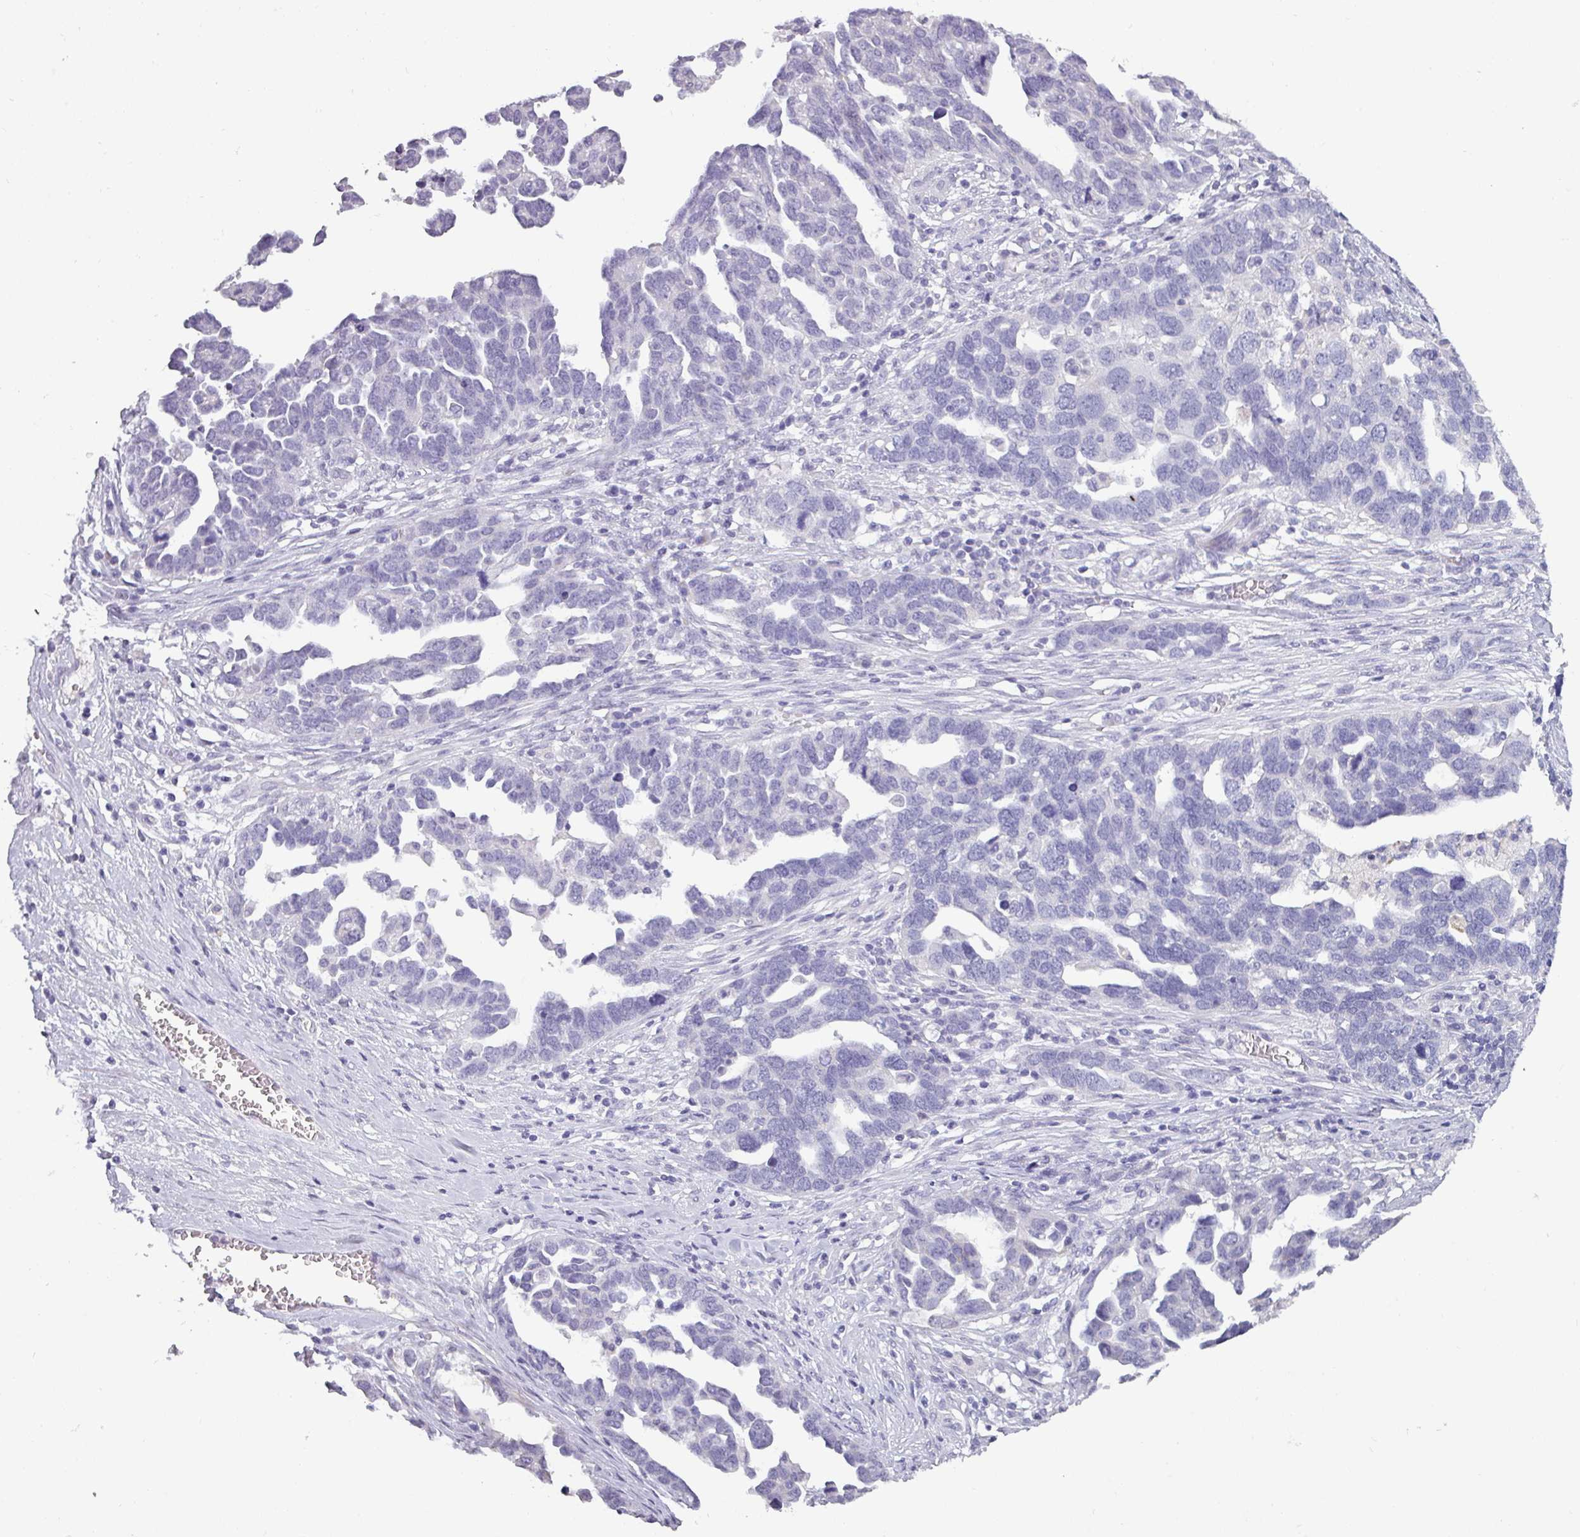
{"staining": {"intensity": "negative", "quantity": "none", "location": "none"}, "tissue": "ovarian cancer", "cell_type": "Tumor cells", "image_type": "cancer", "snomed": [{"axis": "morphology", "description": "Cystadenocarcinoma, serous, NOS"}, {"axis": "topography", "description": "Ovary"}], "caption": "Tumor cells are negative for brown protein staining in serous cystadenocarcinoma (ovarian). (DAB (3,3'-diaminobenzidine) immunohistochemistry with hematoxylin counter stain).", "gene": "SLC26A9", "patient": {"sex": "female", "age": 54}}